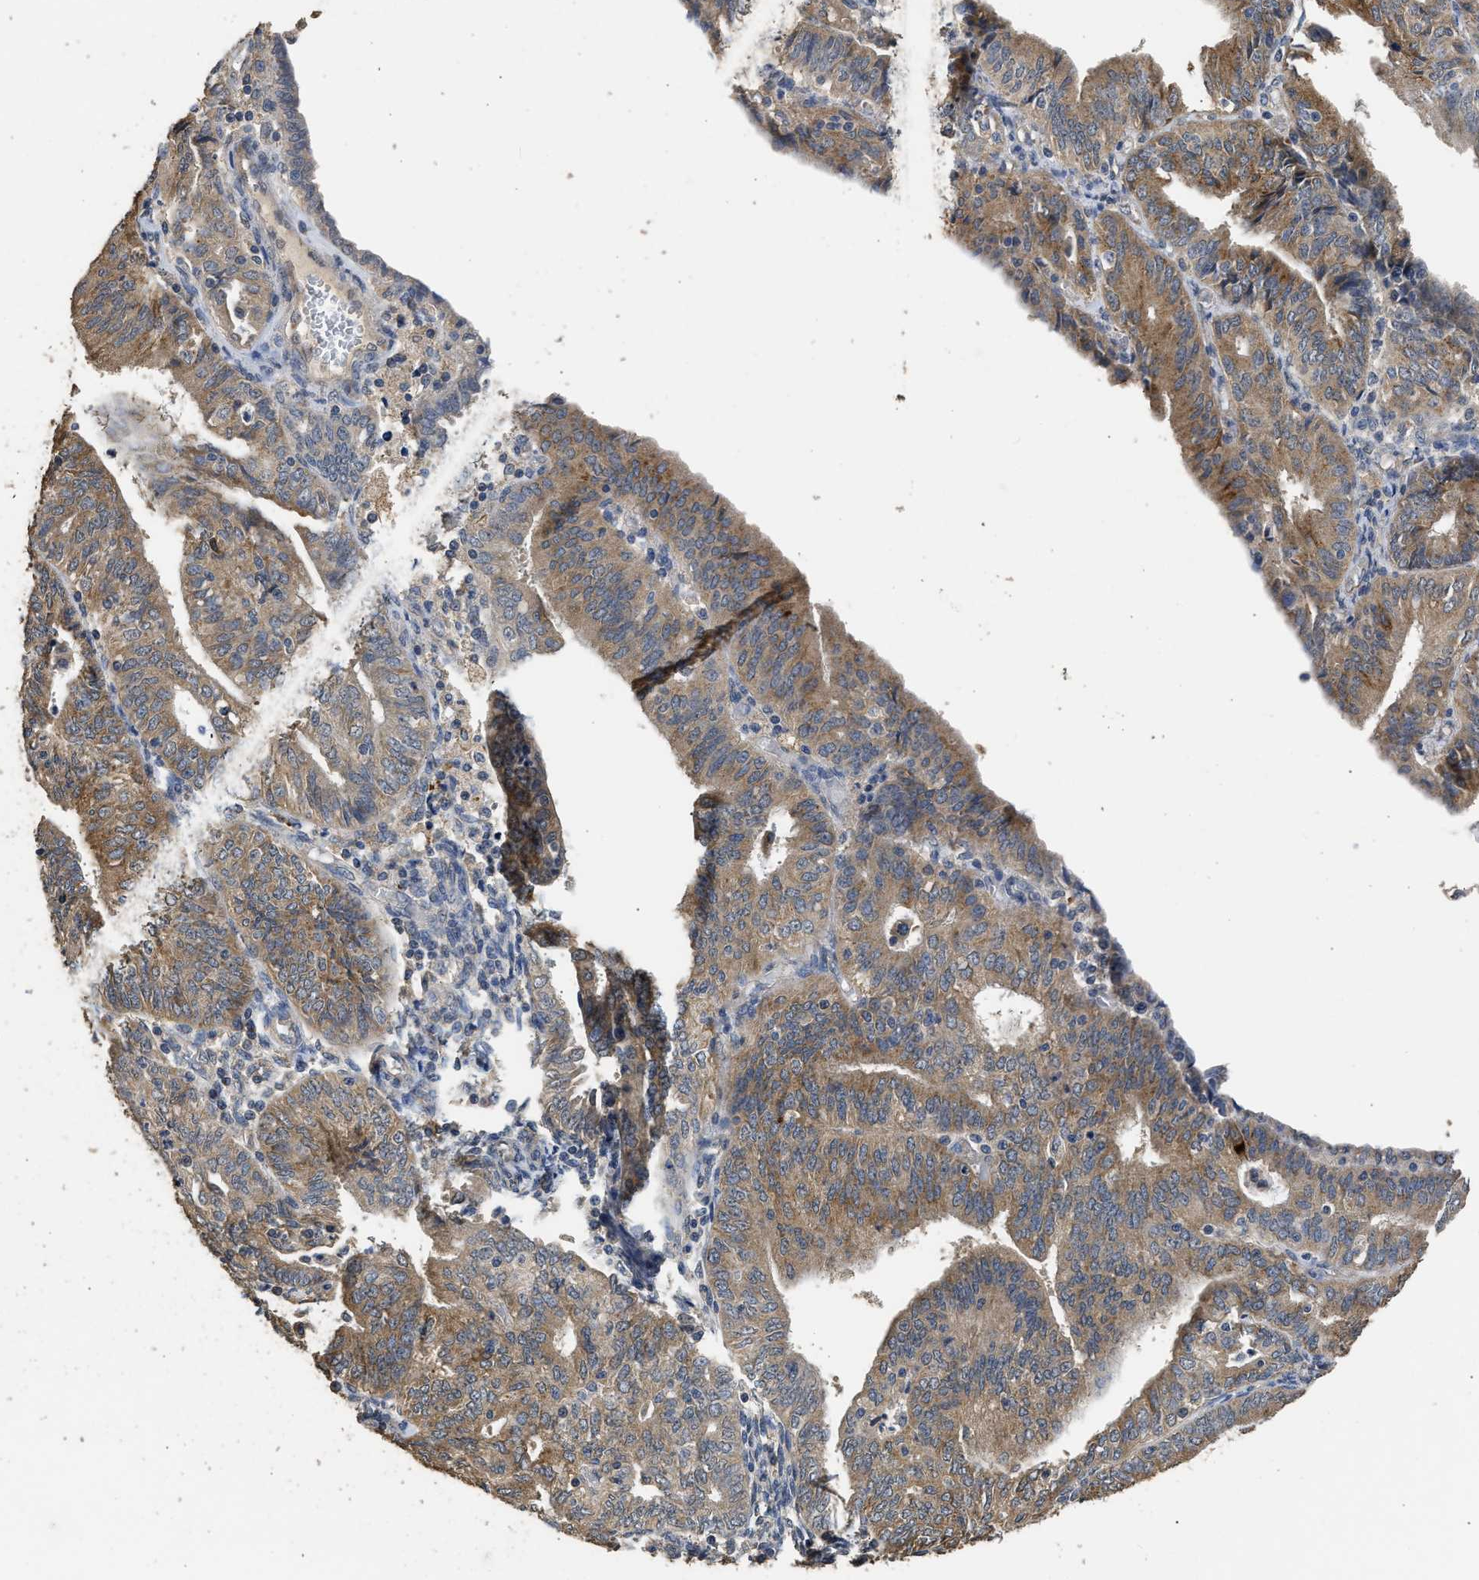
{"staining": {"intensity": "moderate", "quantity": ">75%", "location": "cytoplasmic/membranous"}, "tissue": "endometrial cancer", "cell_type": "Tumor cells", "image_type": "cancer", "snomed": [{"axis": "morphology", "description": "Adenocarcinoma, NOS"}, {"axis": "topography", "description": "Endometrium"}], "caption": "Moderate cytoplasmic/membranous protein staining is identified in approximately >75% of tumor cells in endometrial cancer (adenocarcinoma). The staining is performed using DAB brown chromogen to label protein expression. The nuclei are counter-stained blue using hematoxylin.", "gene": "SPINT2", "patient": {"sex": "female", "age": 58}}